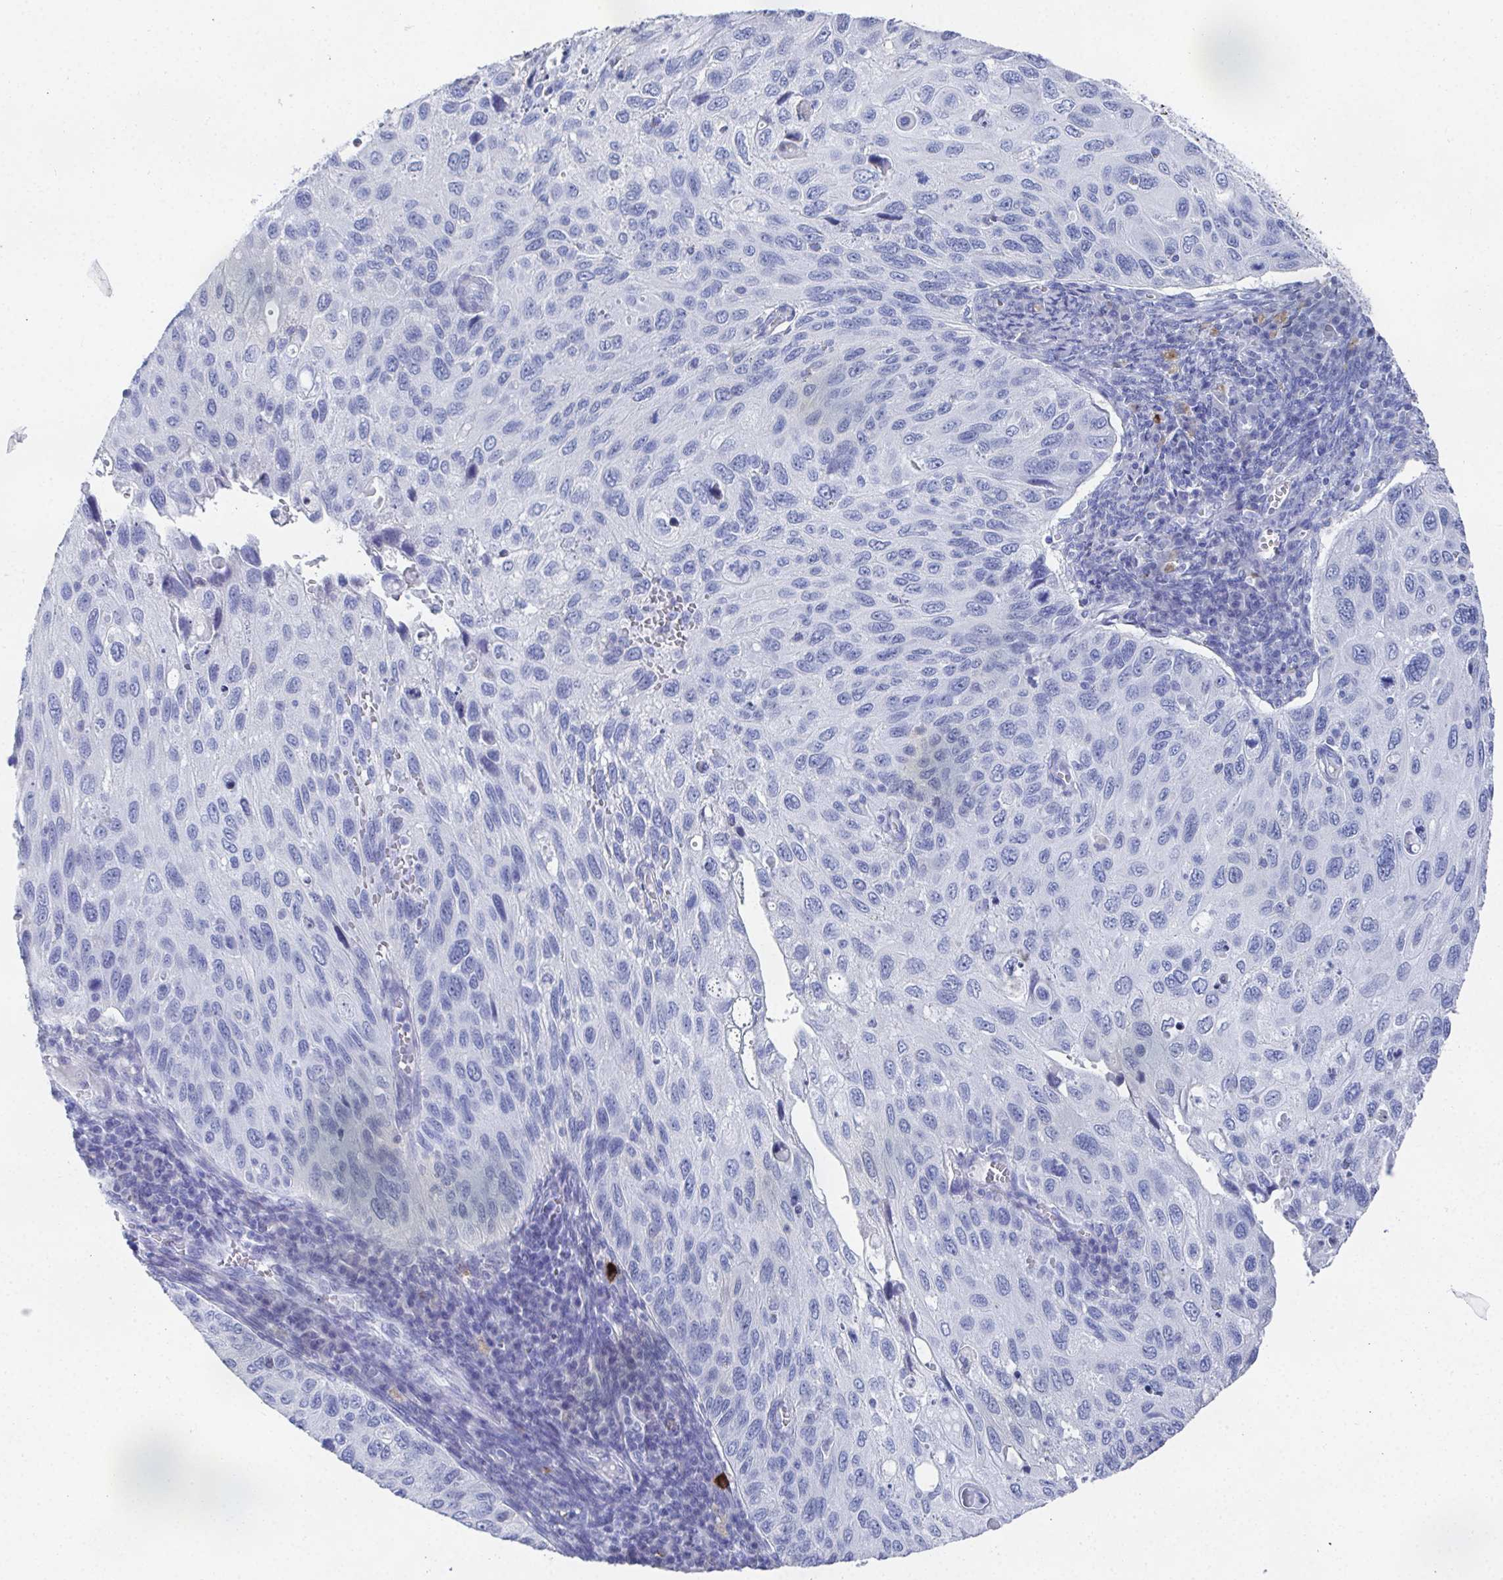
{"staining": {"intensity": "negative", "quantity": "none", "location": "none"}, "tissue": "cervical cancer", "cell_type": "Tumor cells", "image_type": "cancer", "snomed": [{"axis": "morphology", "description": "Squamous cell carcinoma, NOS"}, {"axis": "topography", "description": "Cervix"}], "caption": "This is a micrograph of IHC staining of cervical cancer, which shows no expression in tumor cells.", "gene": "GRIA1", "patient": {"sex": "female", "age": 70}}